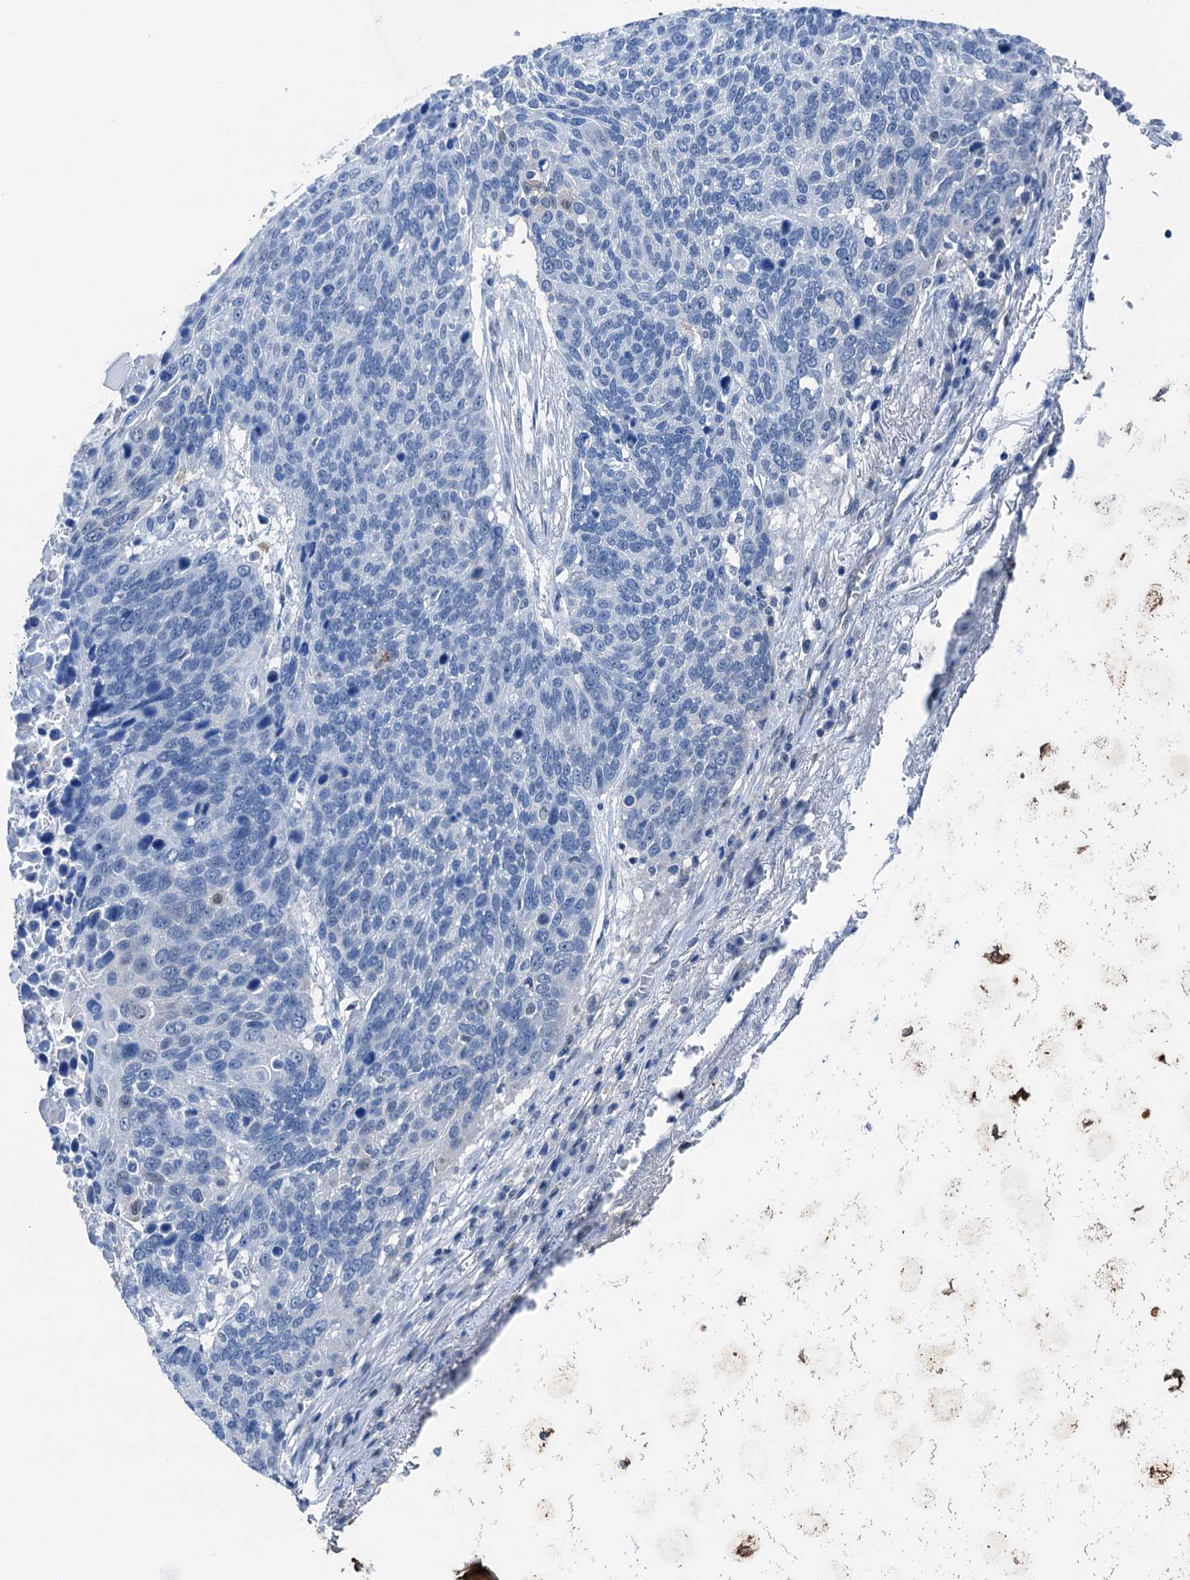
{"staining": {"intensity": "negative", "quantity": "none", "location": "none"}, "tissue": "lung cancer", "cell_type": "Tumor cells", "image_type": "cancer", "snomed": [{"axis": "morphology", "description": "Squamous cell carcinoma, NOS"}, {"axis": "topography", "description": "Lung"}], "caption": "Human lung cancer stained for a protein using immunohistochemistry displays no staining in tumor cells.", "gene": "CBLN3", "patient": {"sex": "male", "age": 66}}